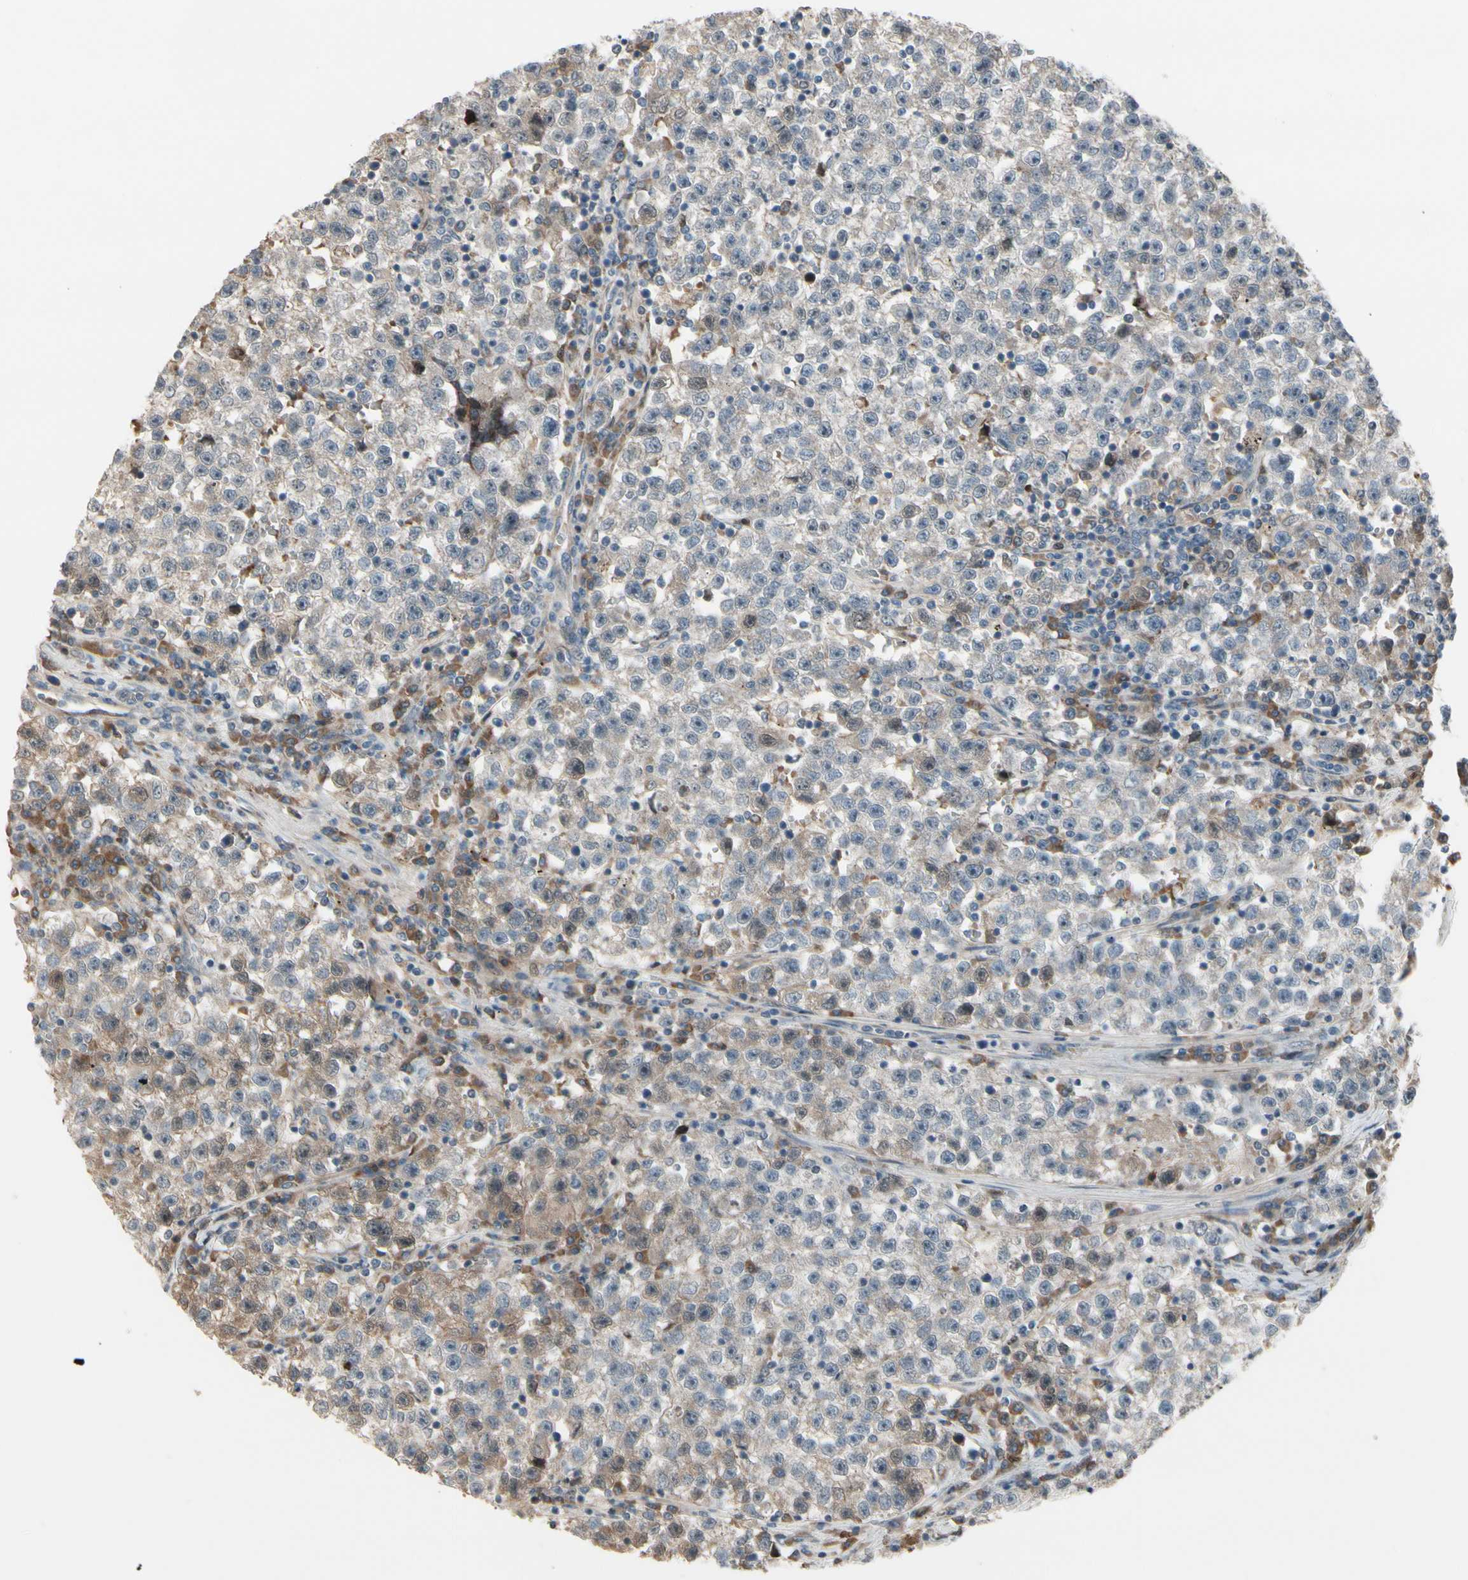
{"staining": {"intensity": "weak", "quantity": "<25%", "location": "cytoplasmic/membranous"}, "tissue": "testis cancer", "cell_type": "Tumor cells", "image_type": "cancer", "snomed": [{"axis": "morphology", "description": "Seminoma, NOS"}, {"axis": "topography", "description": "Testis"}], "caption": "IHC micrograph of human testis cancer (seminoma) stained for a protein (brown), which shows no expression in tumor cells.", "gene": "SNX29", "patient": {"sex": "male", "age": 22}}